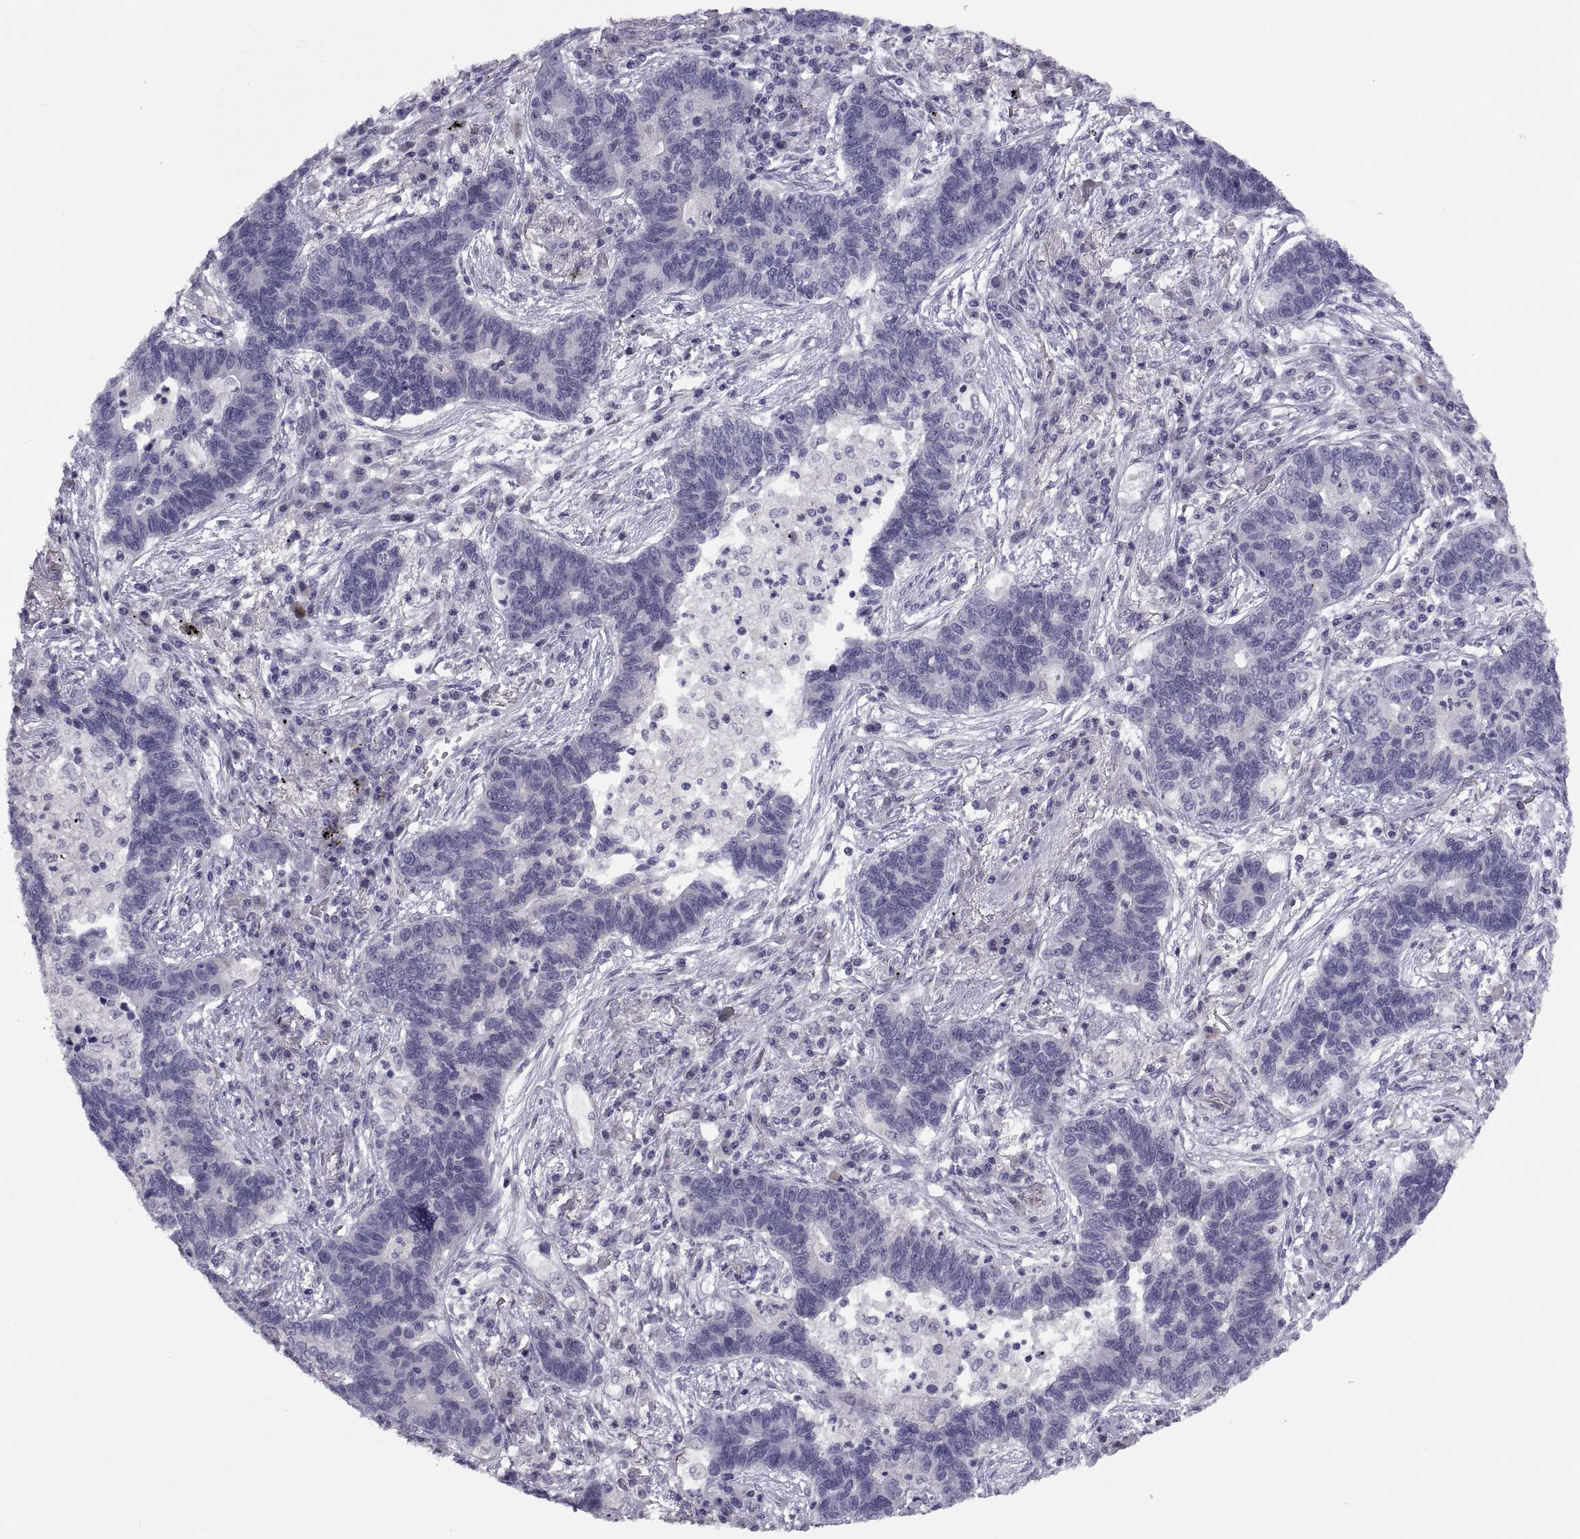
{"staining": {"intensity": "negative", "quantity": "none", "location": "none"}, "tissue": "lung cancer", "cell_type": "Tumor cells", "image_type": "cancer", "snomed": [{"axis": "morphology", "description": "Adenocarcinoma, NOS"}, {"axis": "topography", "description": "Lung"}], "caption": "DAB (3,3'-diaminobenzidine) immunohistochemical staining of lung cancer exhibits no significant expression in tumor cells.", "gene": "TMEM158", "patient": {"sex": "female", "age": 57}}